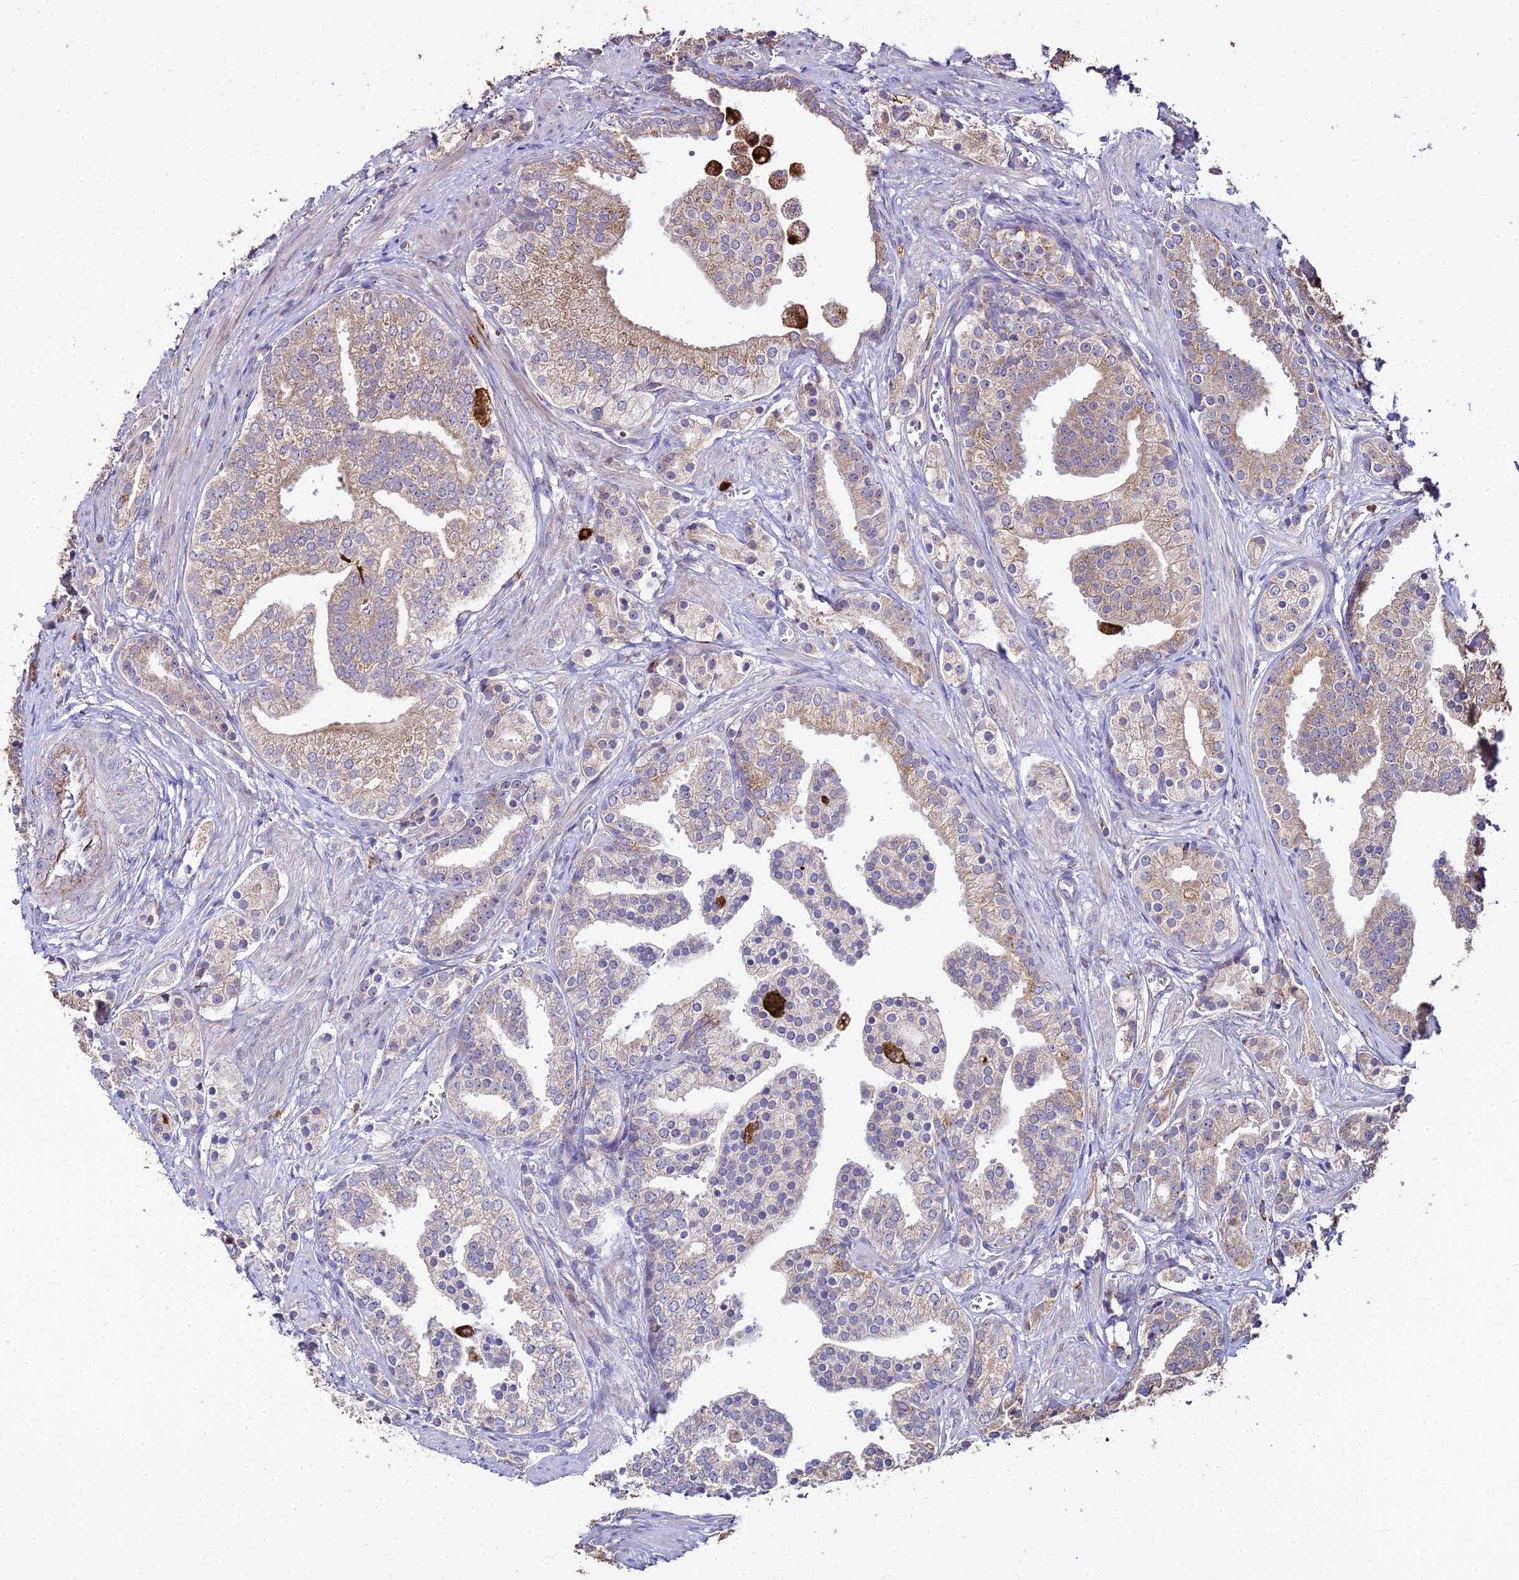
{"staining": {"intensity": "moderate", "quantity": "25%-75%", "location": "cytoplasmic/membranous"}, "tissue": "prostate cancer", "cell_type": "Tumor cells", "image_type": "cancer", "snomed": [{"axis": "morphology", "description": "Adenocarcinoma, High grade"}, {"axis": "topography", "description": "Prostate"}], "caption": "Brown immunohistochemical staining in human prostate cancer displays moderate cytoplasmic/membranous positivity in approximately 25%-75% of tumor cells. (brown staining indicates protein expression, while blue staining denotes nuclei).", "gene": "PEX19", "patient": {"sex": "male", "age": 50}}